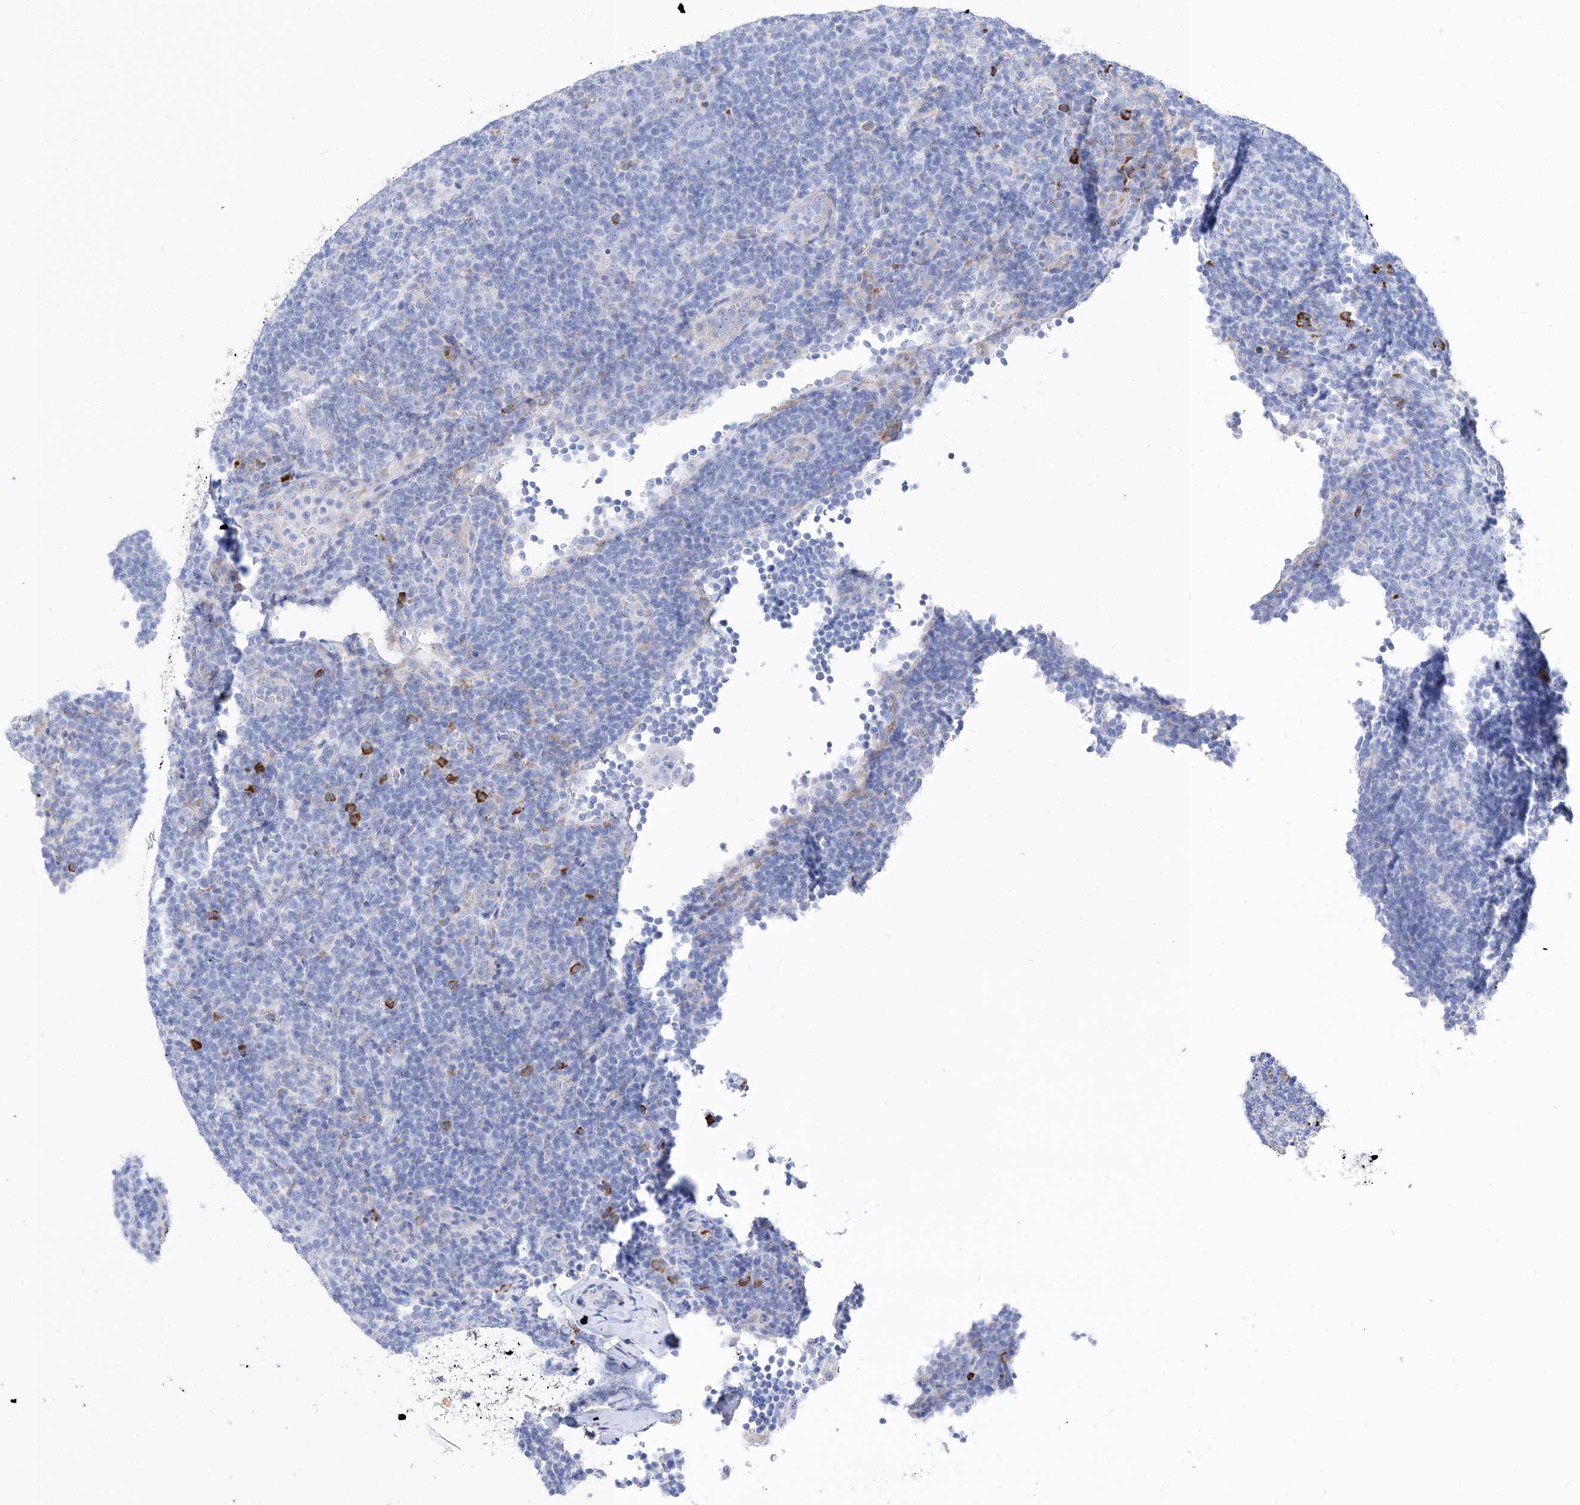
{"staining": {"intensity": "negative", "quantity": "none", "location": "none"}, "tissue": "lymphoma", "cell_type": "Tumor cells", "image_type": "cancer", "snomed": [{"axis": "morphology", "description": "Hodgkin's disease, NOS"}, {"axis": "topography", "description": "Lymph node"}], "caption": "Tumor cells show no significant protein staining in Hodgkin's disease.", "gene": "TSPYL6", "patient": {"sex": "female", "age": 57}}